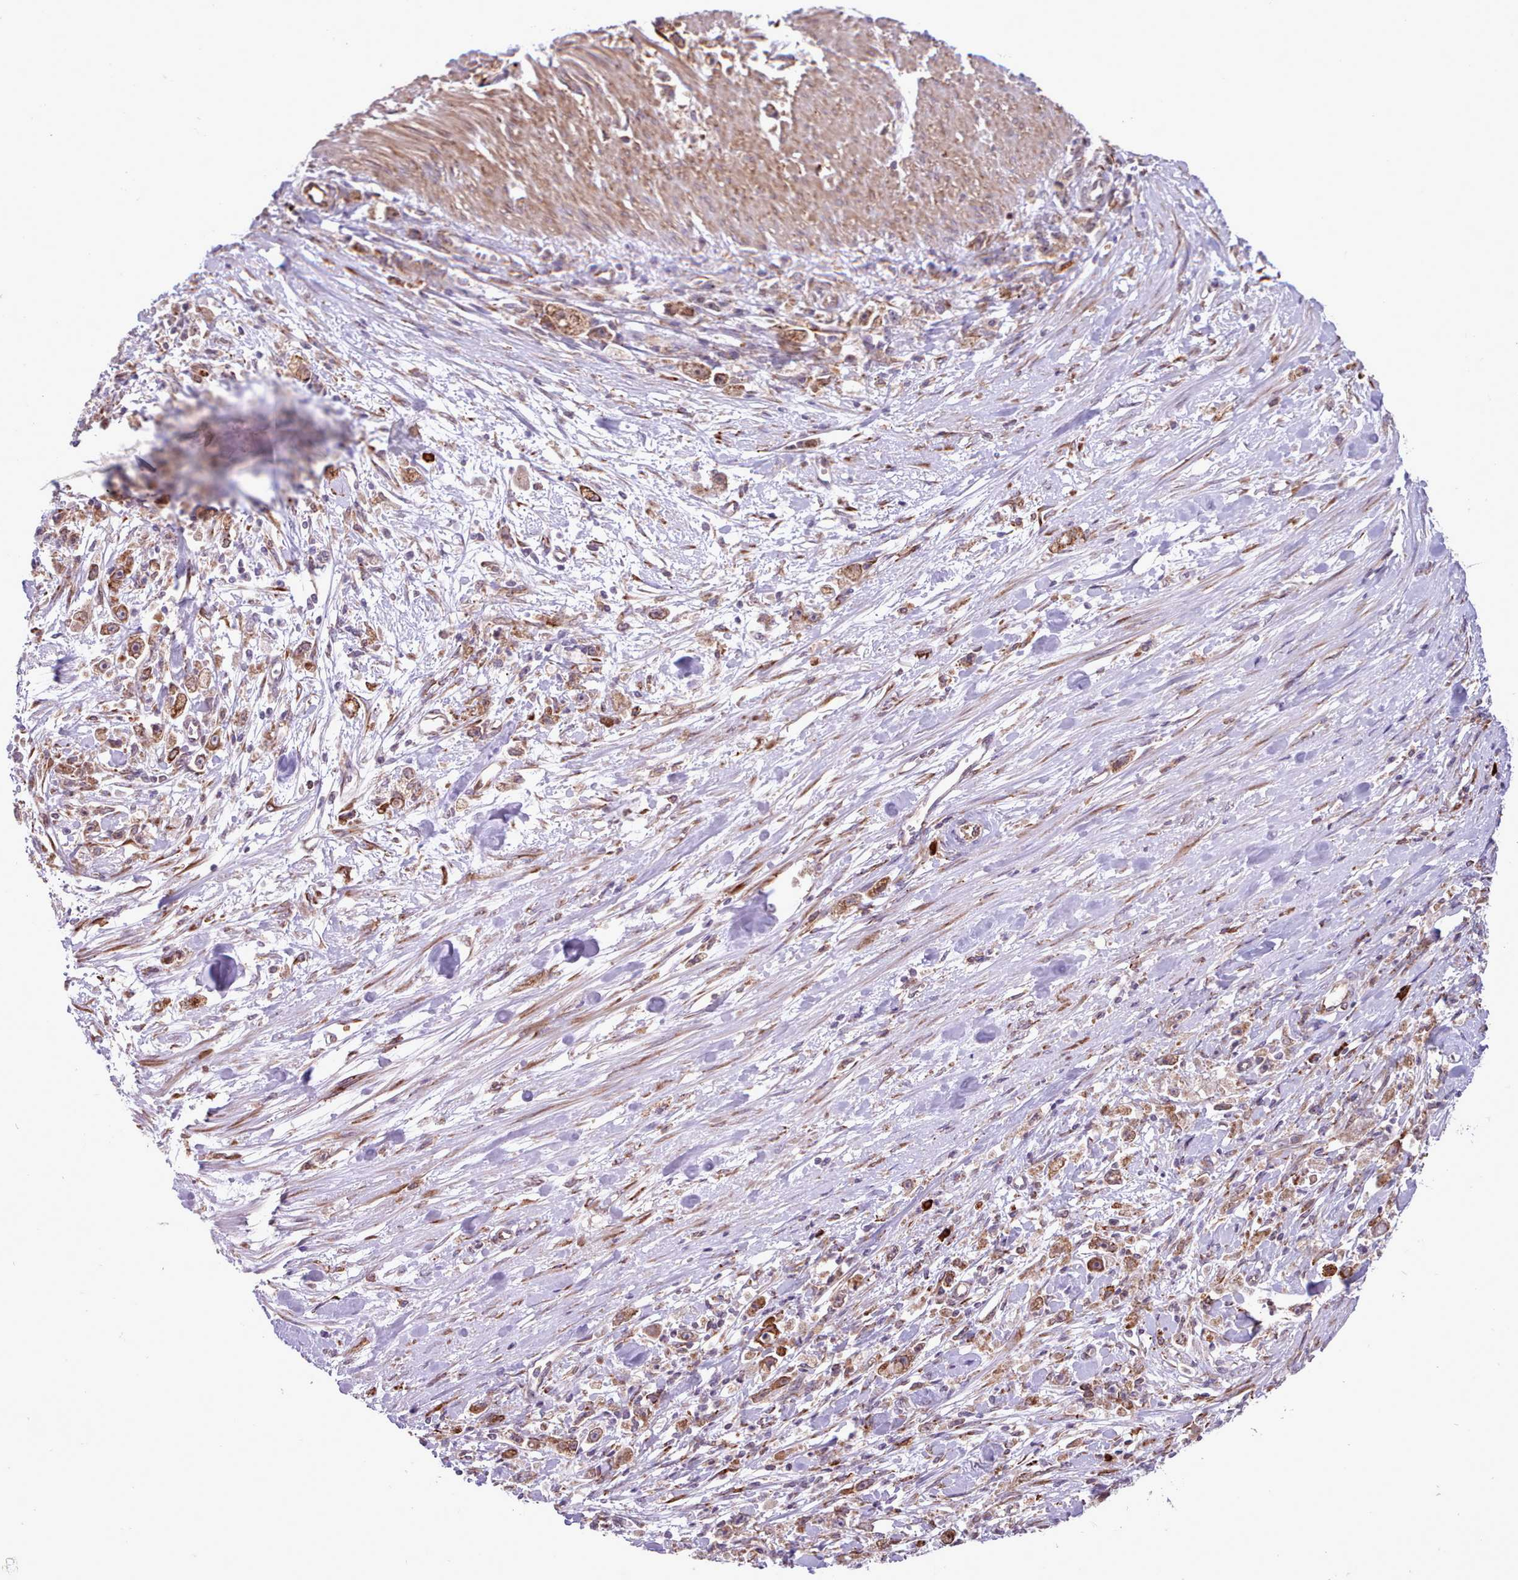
{"staining": {"intensity": "moderate", "quantity": ">75%", "location": "cytoplasmic/membranous"}, "tissue": "stomach cancer", "cell_type": "Tumor cells", "image_type": "cancer", "snomed": [{"axis": "morphology", "description": "Adenocarcinoma, NOS"}, {"axis": "topography", "description": "Stomach"}], "caption": "Protein staining of adenocarcinoma (stomach) tissue demonstrates moderate cytoplasmic/membranous positivity in approximately >75% of tumor cells.", "gene": "TTLL3", "patient": {"sex": "female", "age": 59}}